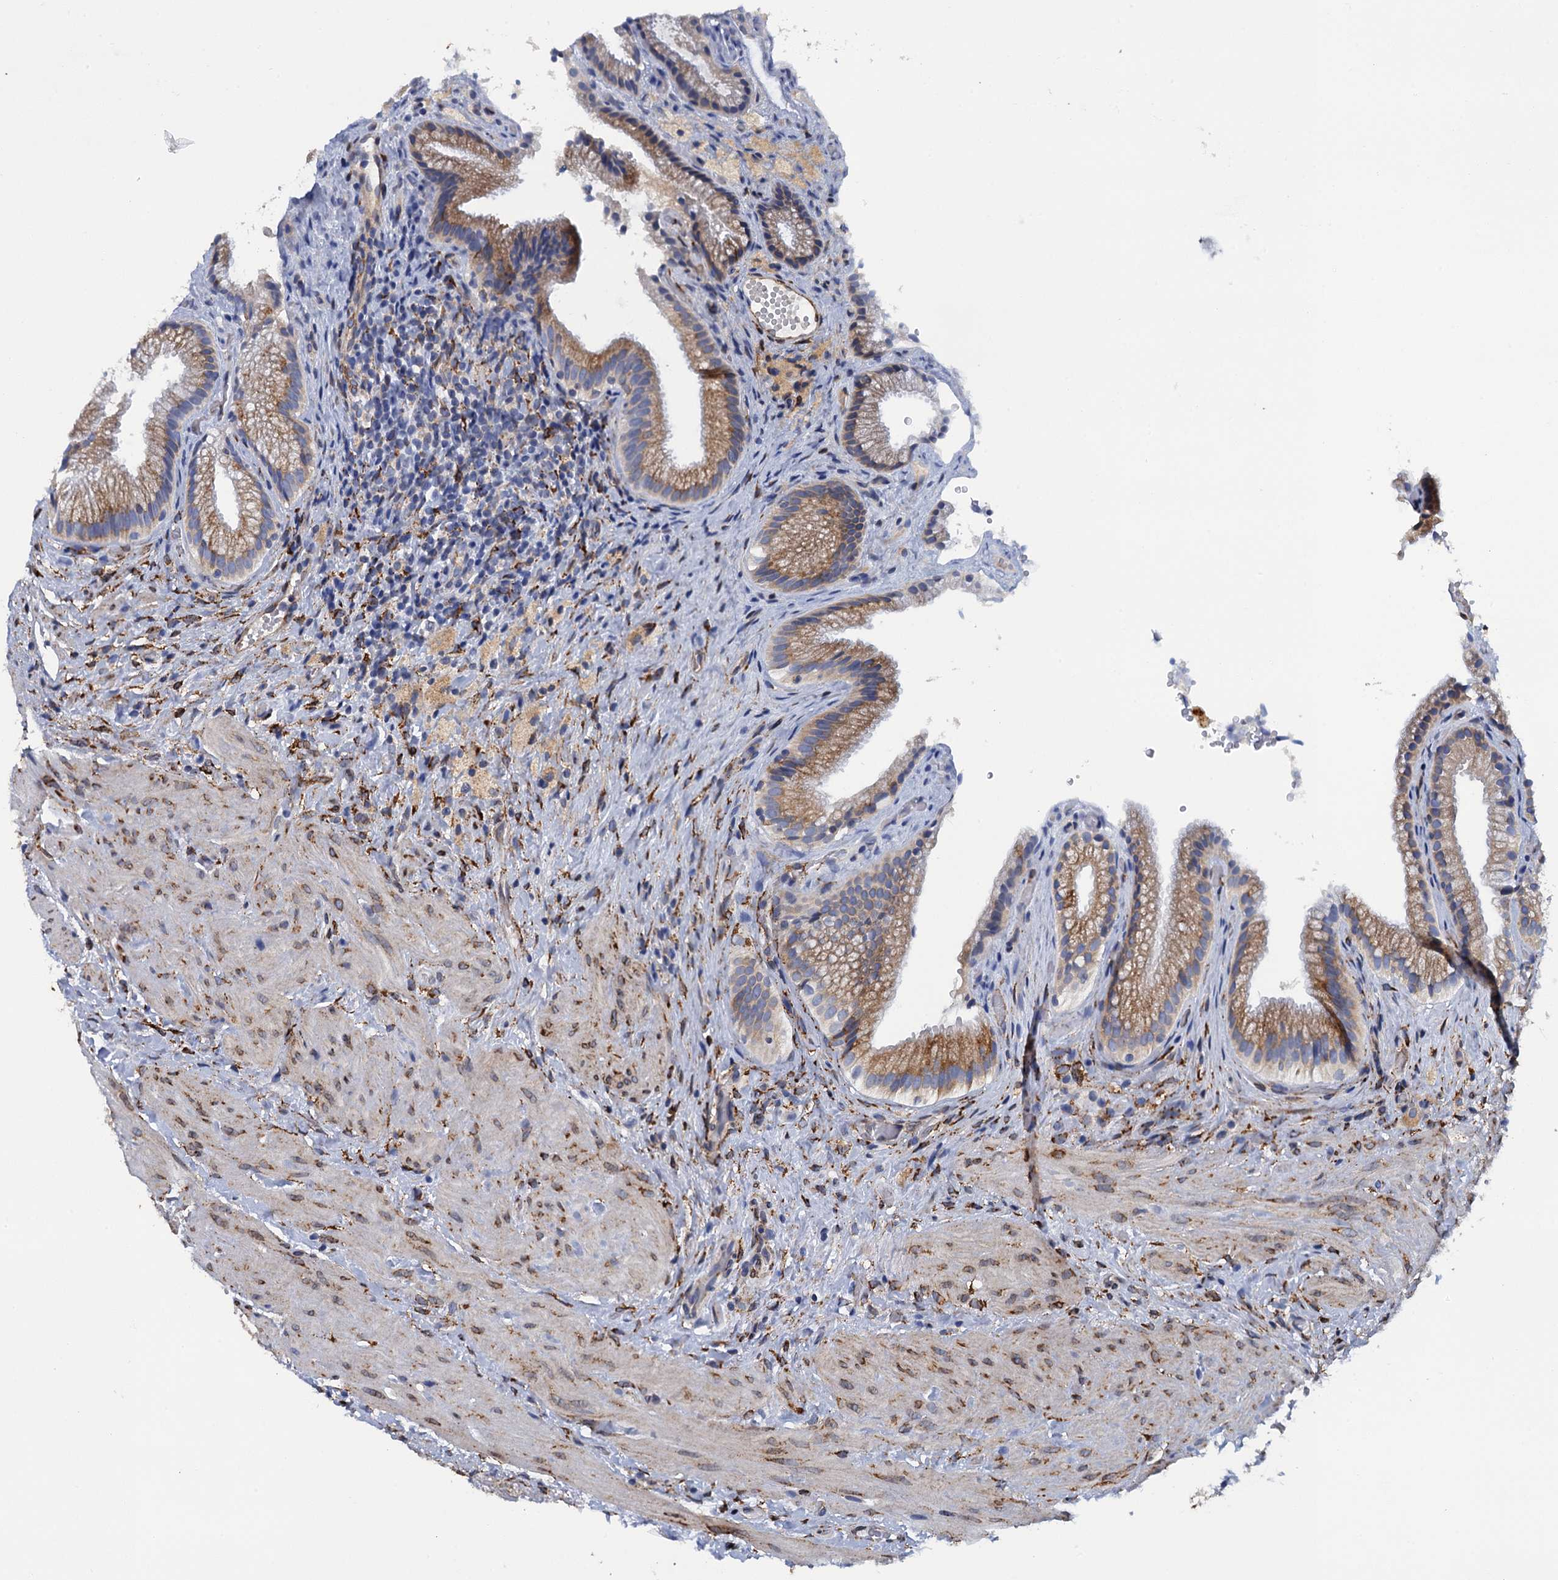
{"staining": {"intensity": "moderate", "quantity": "25%-75%", "location": "cytoplasmic/membranous"}, "tissue": "gallbladder", "cell_type": "Glandular cells", "image_type": "normal", "snomed": [{"axis": "morphology", "description": "Normal tissue, NOS"}, {"axis": "morphology", "description": "Inflammation, NOS"}, {"axis": "topography", "description": "Gallbladder"}], "caption": "Moderate cytoplasmic/membranous staining for a protein is seen in approximately 25%-75% of glandular cells of normal gallbladder using immunohistochemistry (IHC).", "gene": "POGLUT3", "patient": {"sex": "male", "age": 51}}